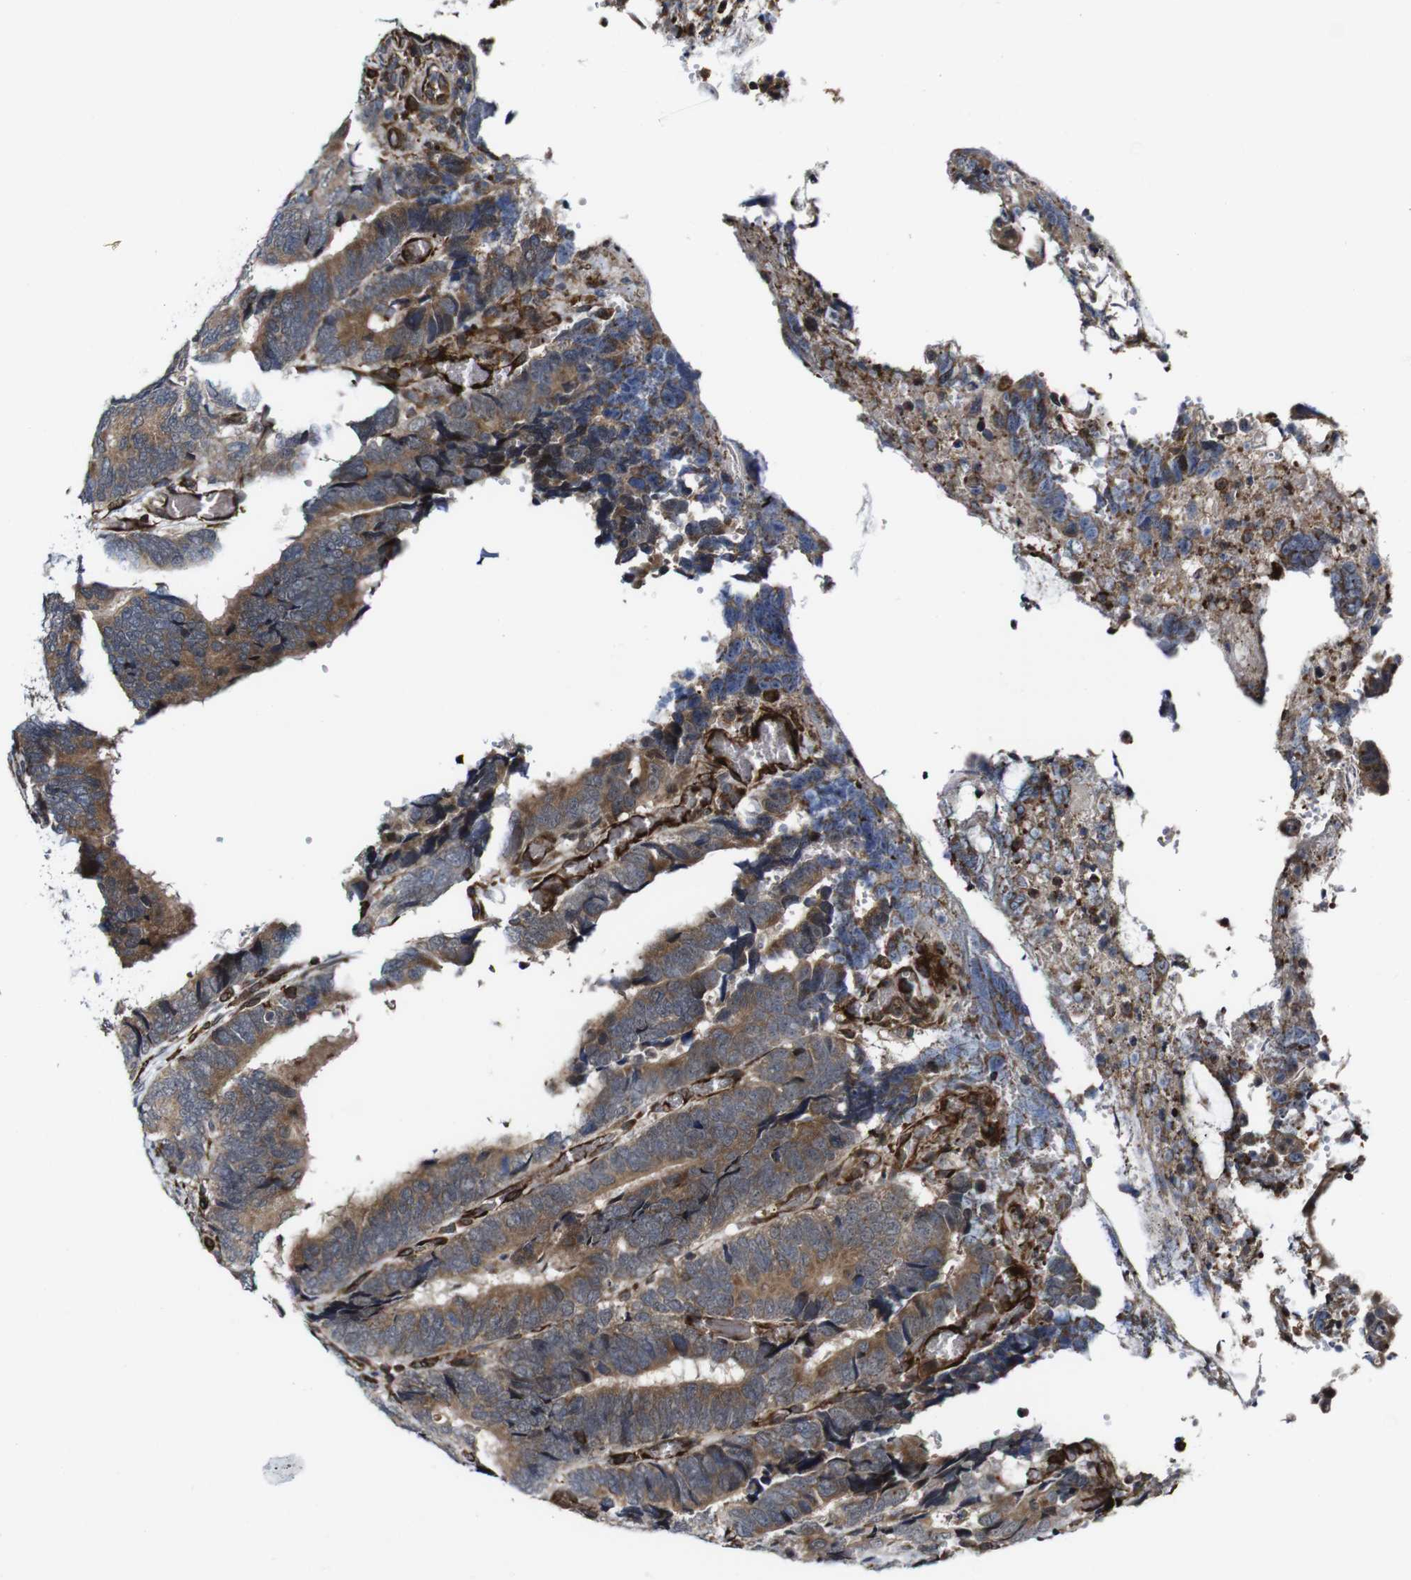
{"staining": {"intensity": "moderate", "quantity": ">75%", "location": "cytoplasmic/membranous"}, "tissue": "colorectal cancer", "cell_type": "Tumor cells", "image_type": "cancer", "snomed": [{"axis": "morphology", "description": "Adenocarcinoma, NOS"}, {"axis": "topography", "description": "Colon"}], "caption": "Adenocarcinoma (colorectal) tissue demonstrates moderate cytoplasmic/membranous staining in about >75% of tumor cells (brown staining indicates protein expression, while blue staining denotes nuclei).", "gene": "JAK2", "patient": {"sex": "male", "age": 72}}